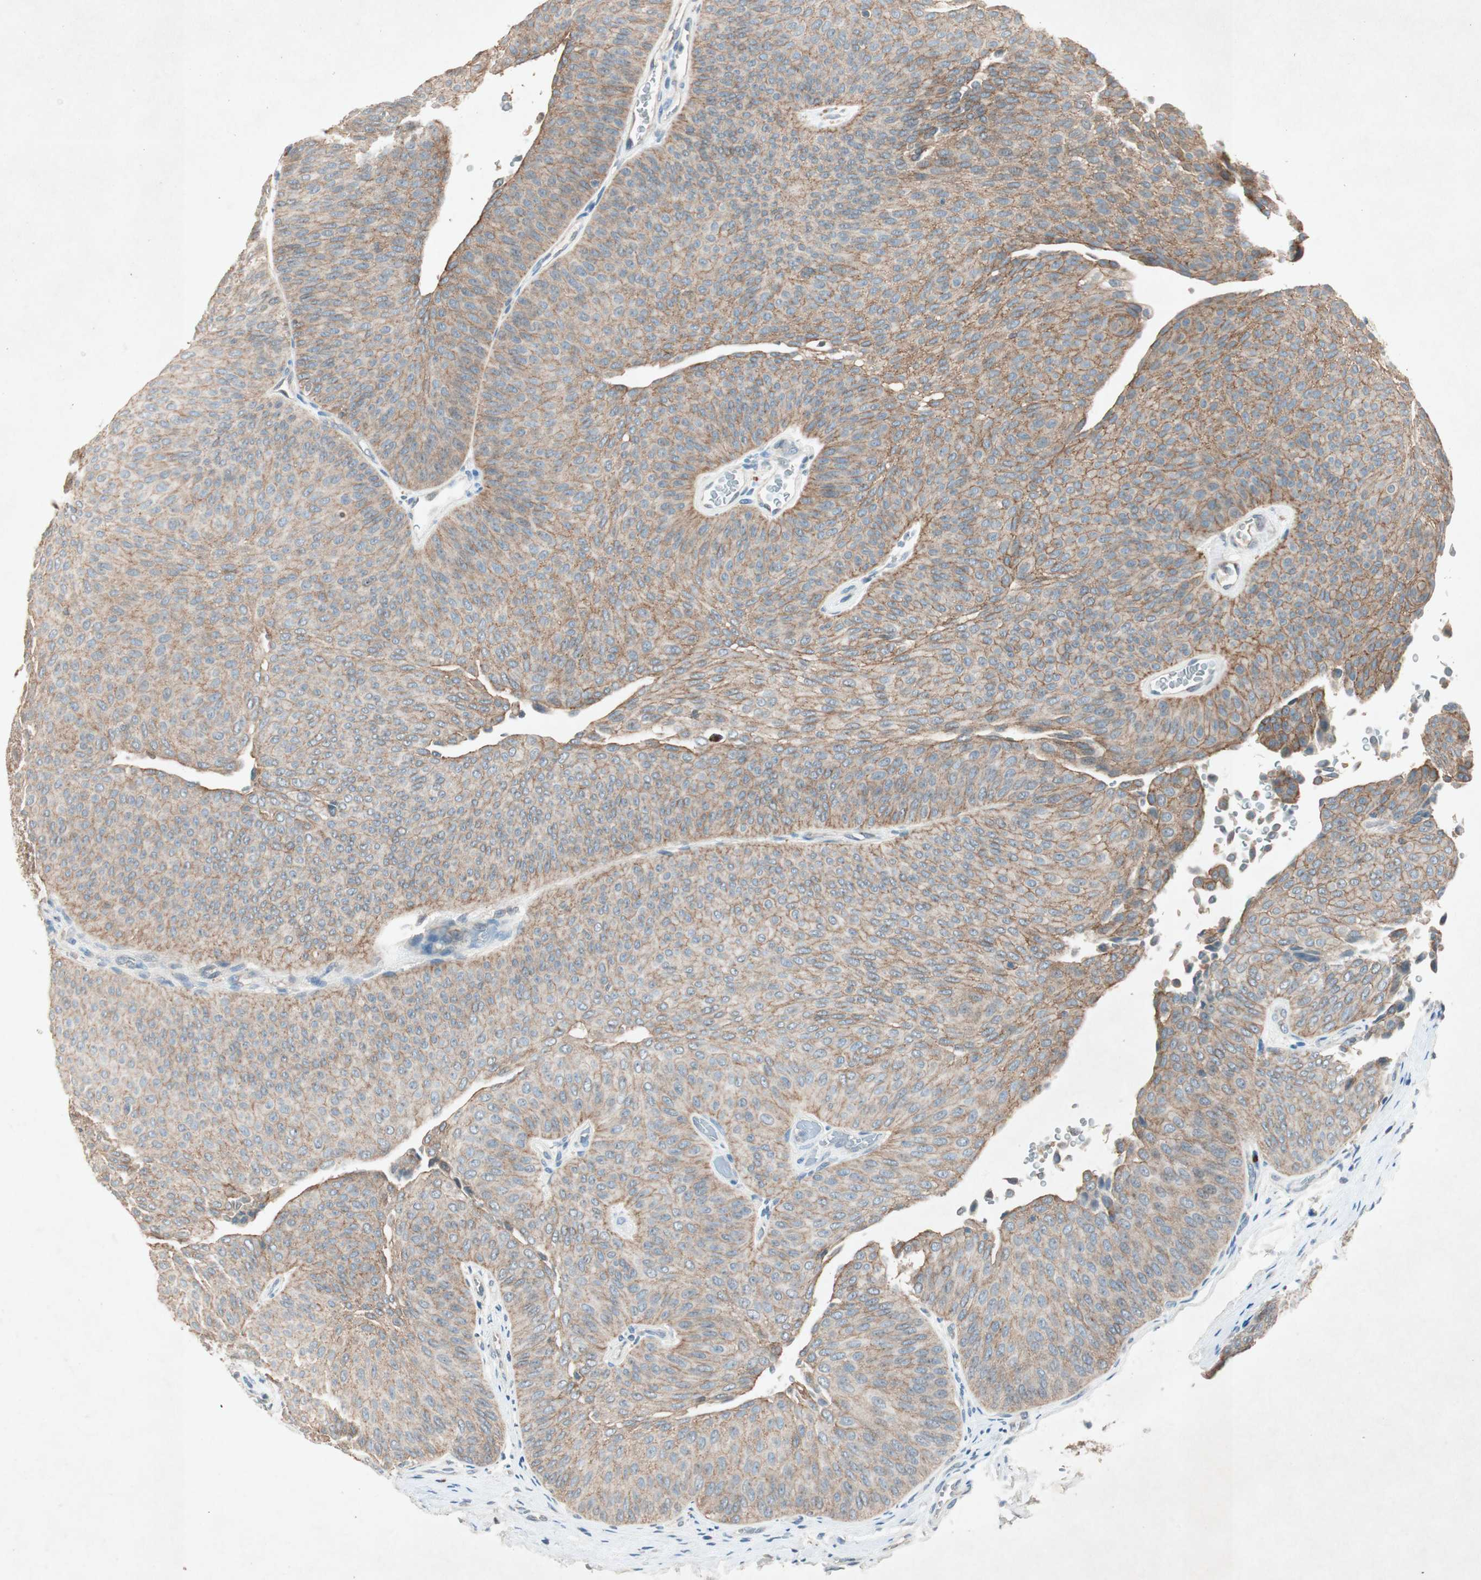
{"staining": {"intensity": "weak", "quantity": ">75%", "location": "cytoplasmic/membranous"}, "tissue": "urothelial cancer", "cell_type": "Tumor cells", "image_type": "cancer", "snomed": [{"axis": "morphology", "description": "Urothelial carcinoma, Low grade"}, {"axis": "topography", "description": "Urinary bladder"}], "caption": "Urothelial carcinoma (low-grade) stained for a protein (brown) demonstrates weak cytoplasmic/membranous positive positivity in about >75% of tumor cells.", "gene": "NKAIN1", "patient": {"sex": "female", "age": 60}}